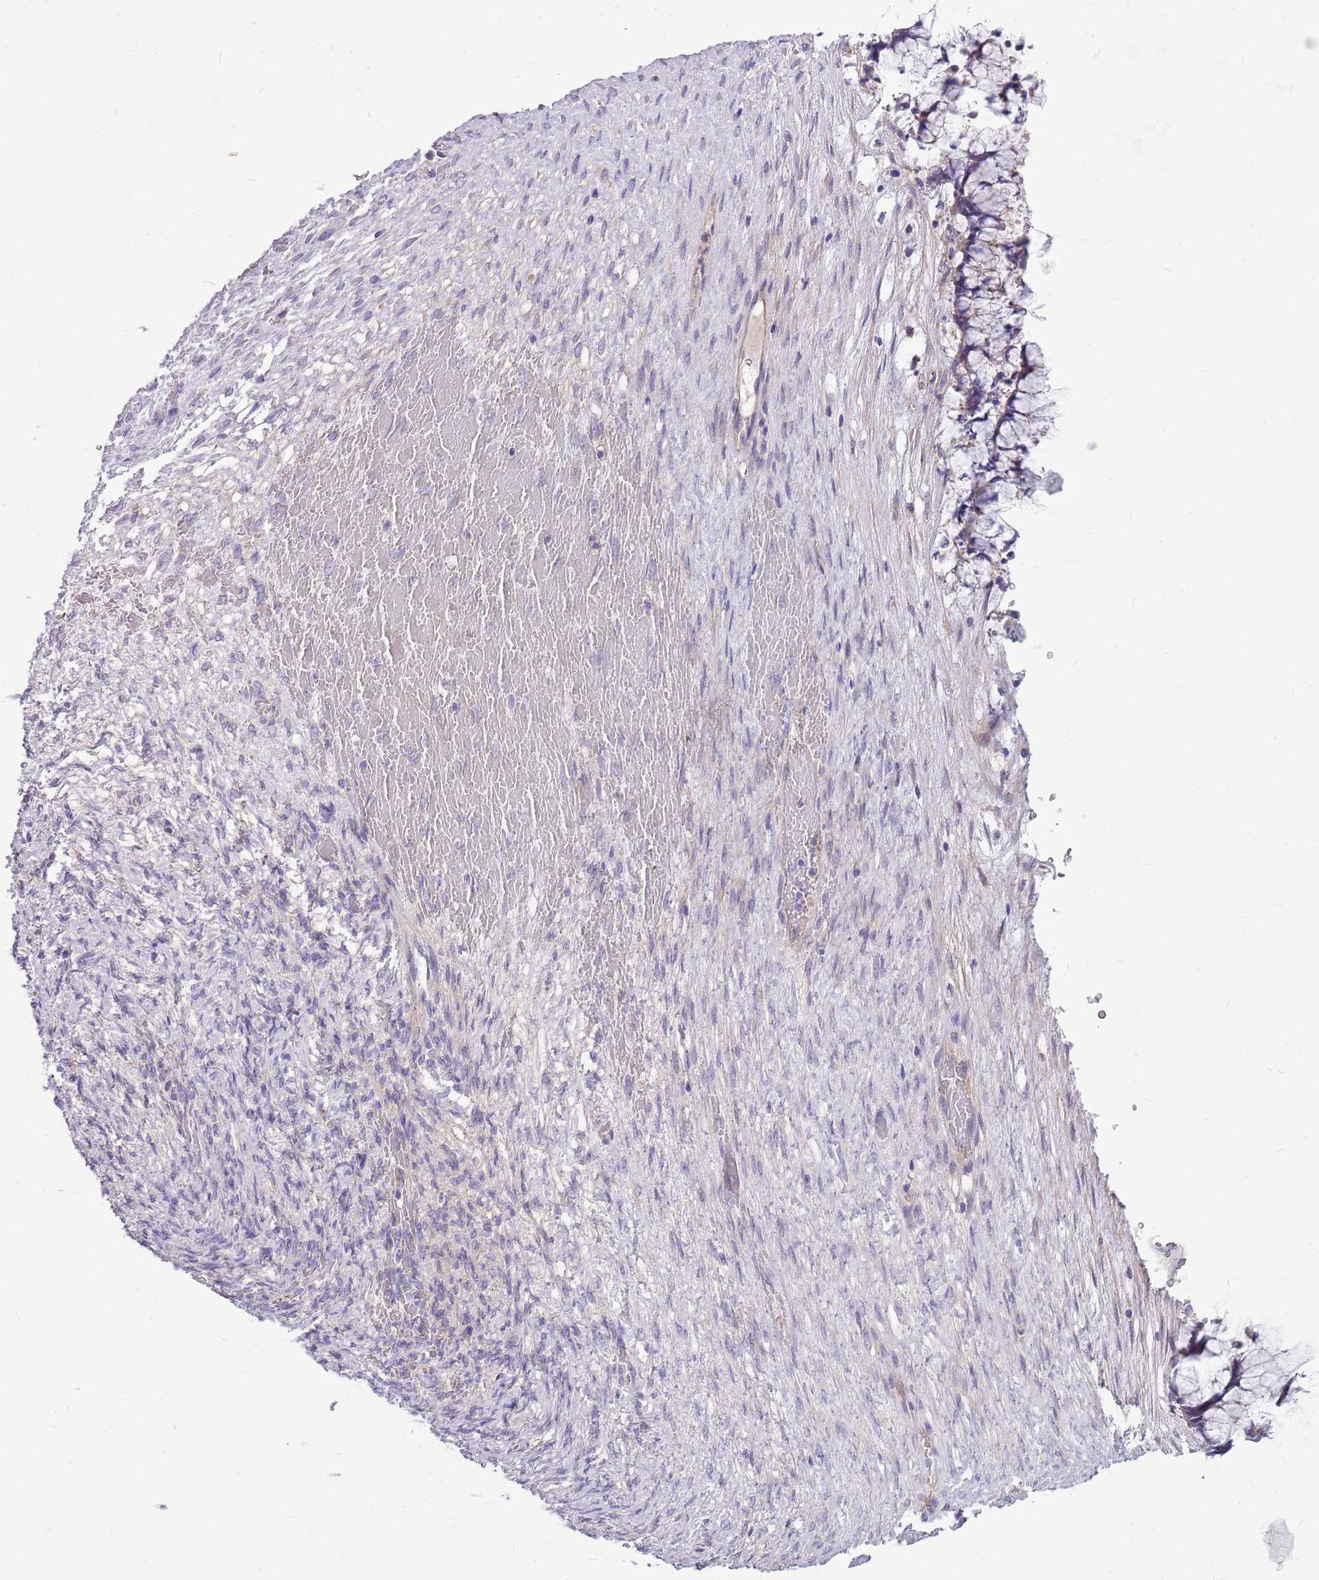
{"staining": {"intensity": "weak", "quantity": "<25%", "location": "cytoplasmic/membranous"}, "tissue": "ovarian cancer", "cell_type": "Tumor cells", "image_type": "cancer", "snomed": [{"axis": "morphology", "description": "Cystadenocarcinoma, mucinous, NOS"}, {"axis": "topography", "description": "Ovary"}], "caption": "Human mucinous cystadenocarcinoma (ovarian) stained for a protein using immunohistochemistry (IHC) shows no staining in tumor cells.", "gene": "NTN4", "patient": {"sex": "female", "age": 42}}